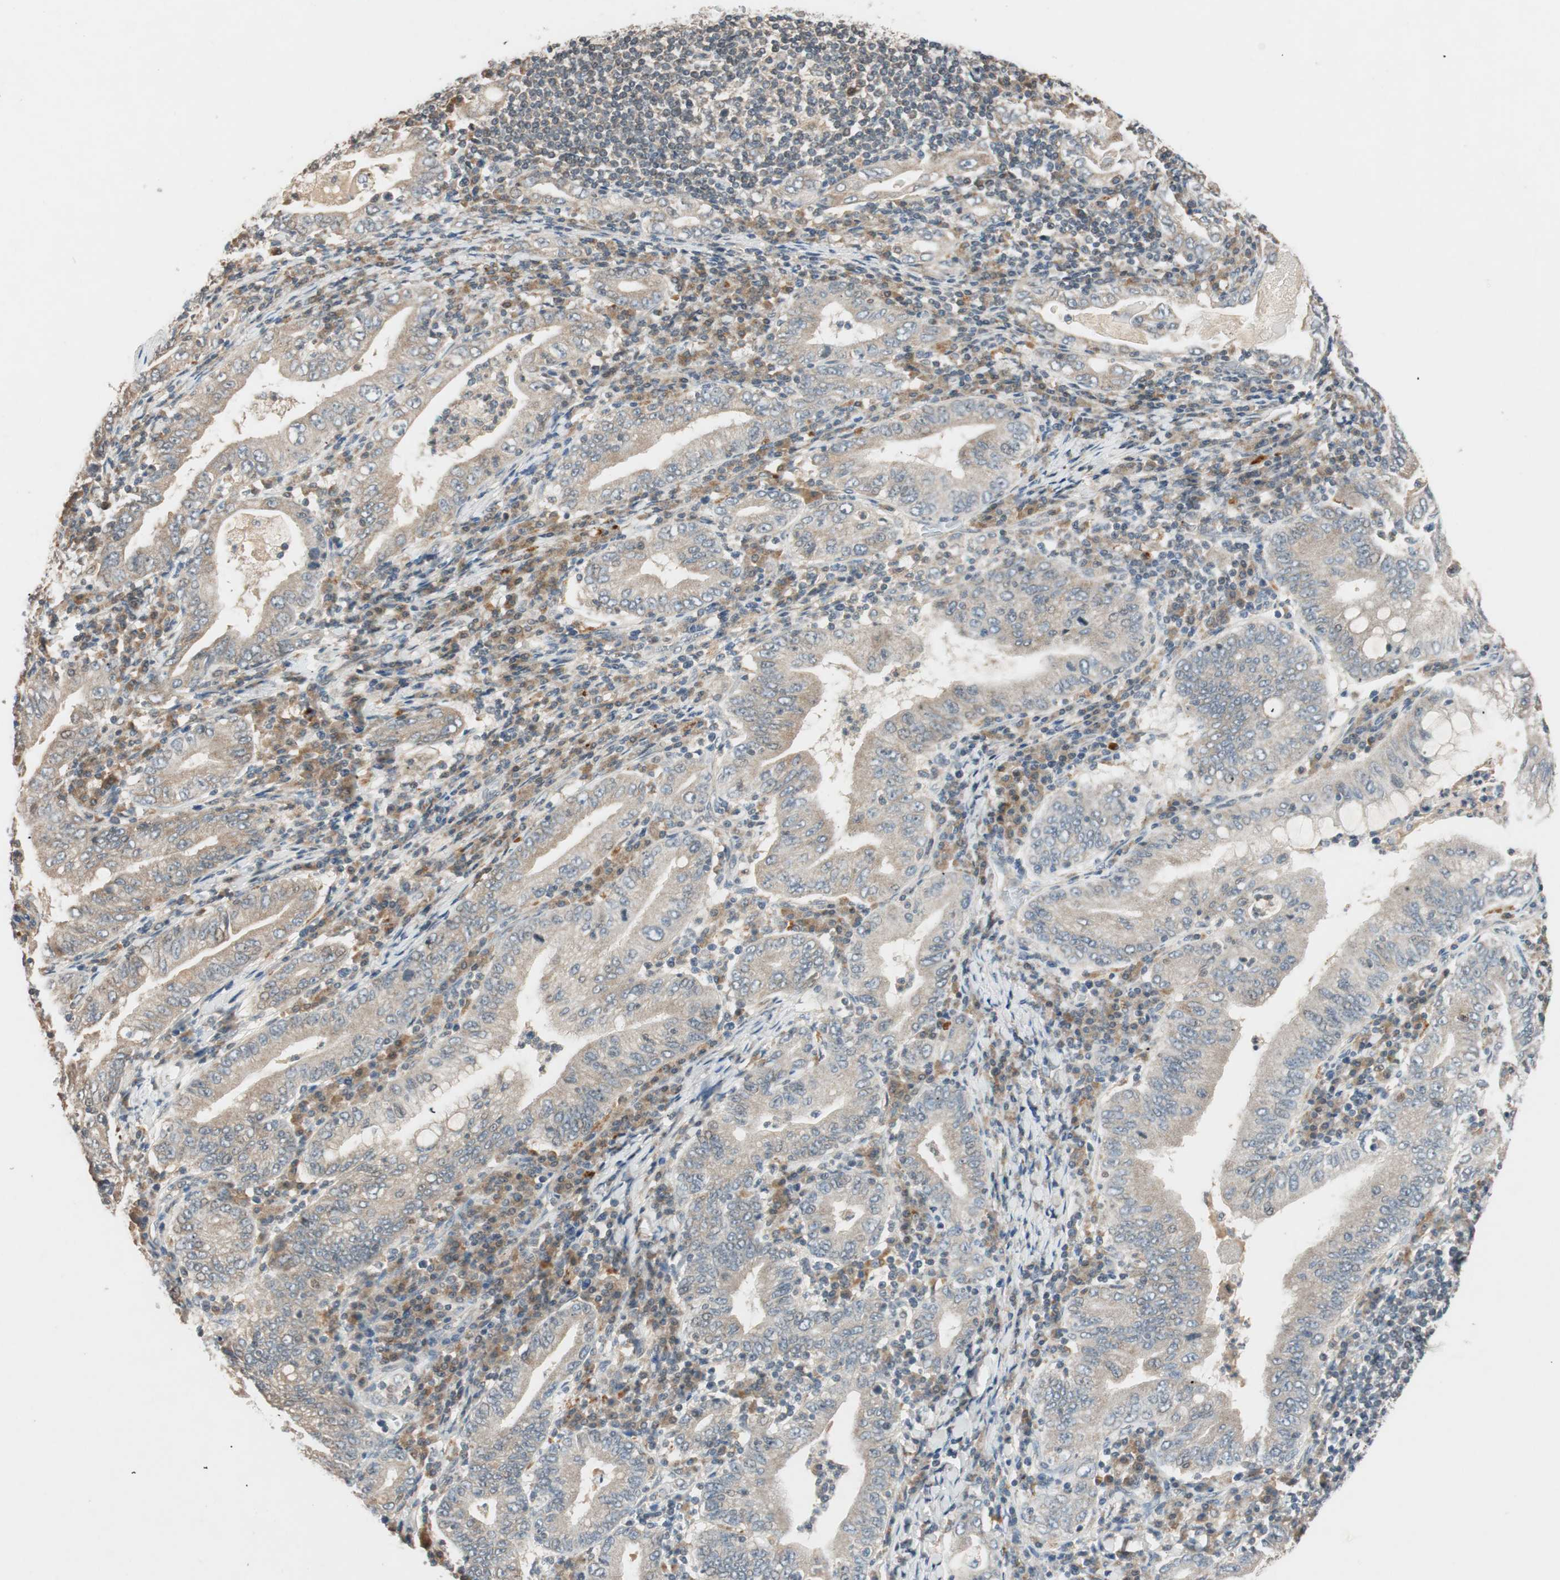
{"staining": {"intensity": "weak", "quantity": ">75%", "location": "cytoplasmic/membranous"}, "tissue": "stomach cancer", "cell_type": "Tumor cells", "image_type": "cancer", "snomed": [{"axis": "morphology", "description": "Normal tissue, NOS"}, {"axis": "morphology", "description": "Adenocarcinoma, NOS"}, {"axis": "topography", "description": "Esophagus"}, {"axis": "topography", "description": "Stomach, upper"}, {"axis": "topography", "description": "Peripheral nerve tissue"}], "caption": "Weak cytoplasmic/membranous protein staining is seen in approximately >75% of tumor cells in stomach adenocarcinoma.", "gene": "GLB1", "patient": {"sex": "male", "age": 62}}